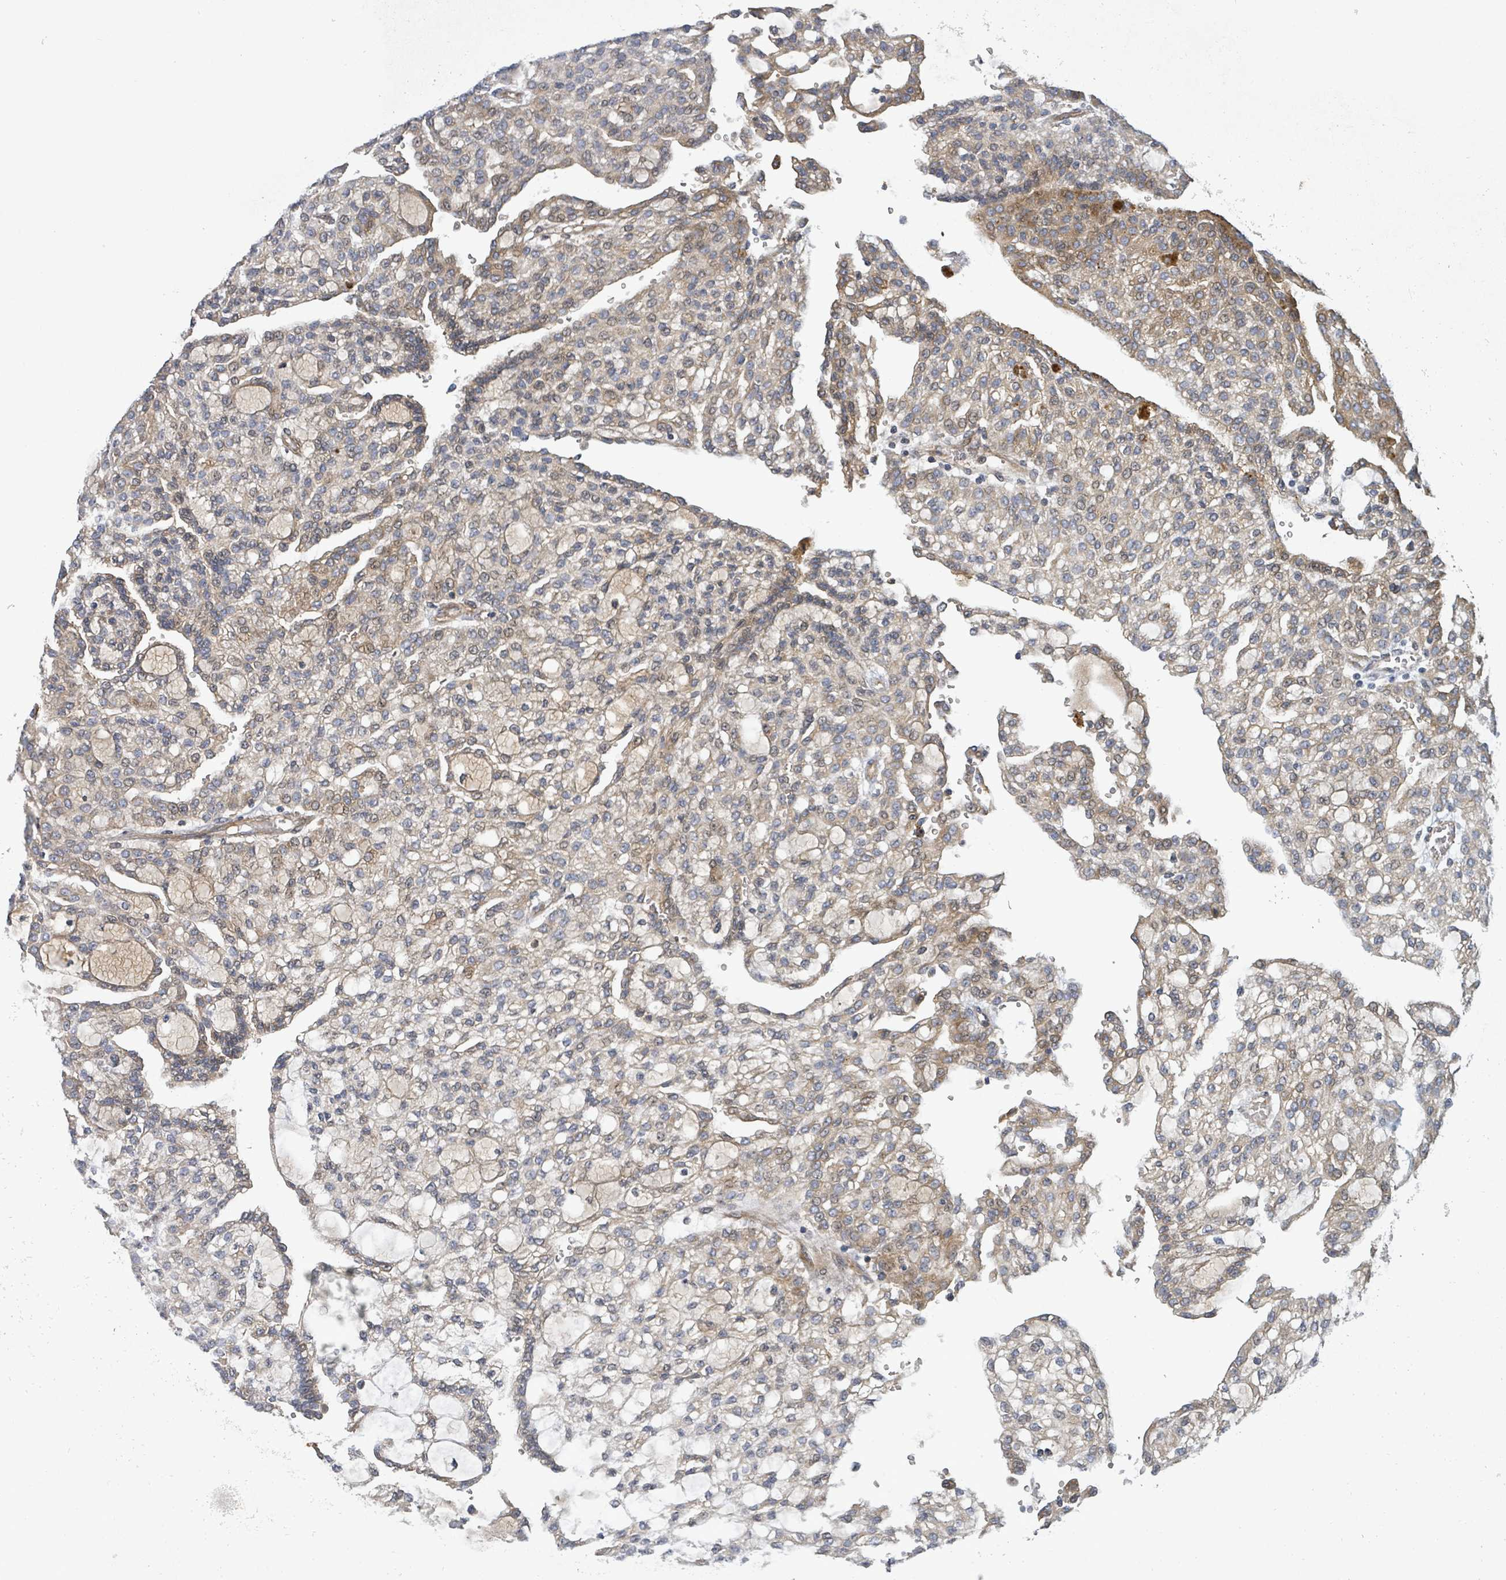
{"staining": {"intensity": "moderate", "quantity": ">75%", "location": "cytoplasmic/membranous"}, "tissue": "renal cancer", "cell_type": "Tumor cells", "image_type": "cancer", "snomed": [{"axis": "morphology", "description": "Adenocarcinoma, NOS"}, {"axis": "topography", "description": "Kidney"}], "caption": "High-magnification brightfield microscopy of renal adenocarcinoma stained with DAB (3,3'-diaminobenzidine) (brown) and counterstained with hematoxylin (blue). tumor cells exhibit moderate cytoplasmic/membranous positivity is present in approximately>75% of cells.", "gene": "STARD4", "patient": {"sex": "male", "age": 63}}